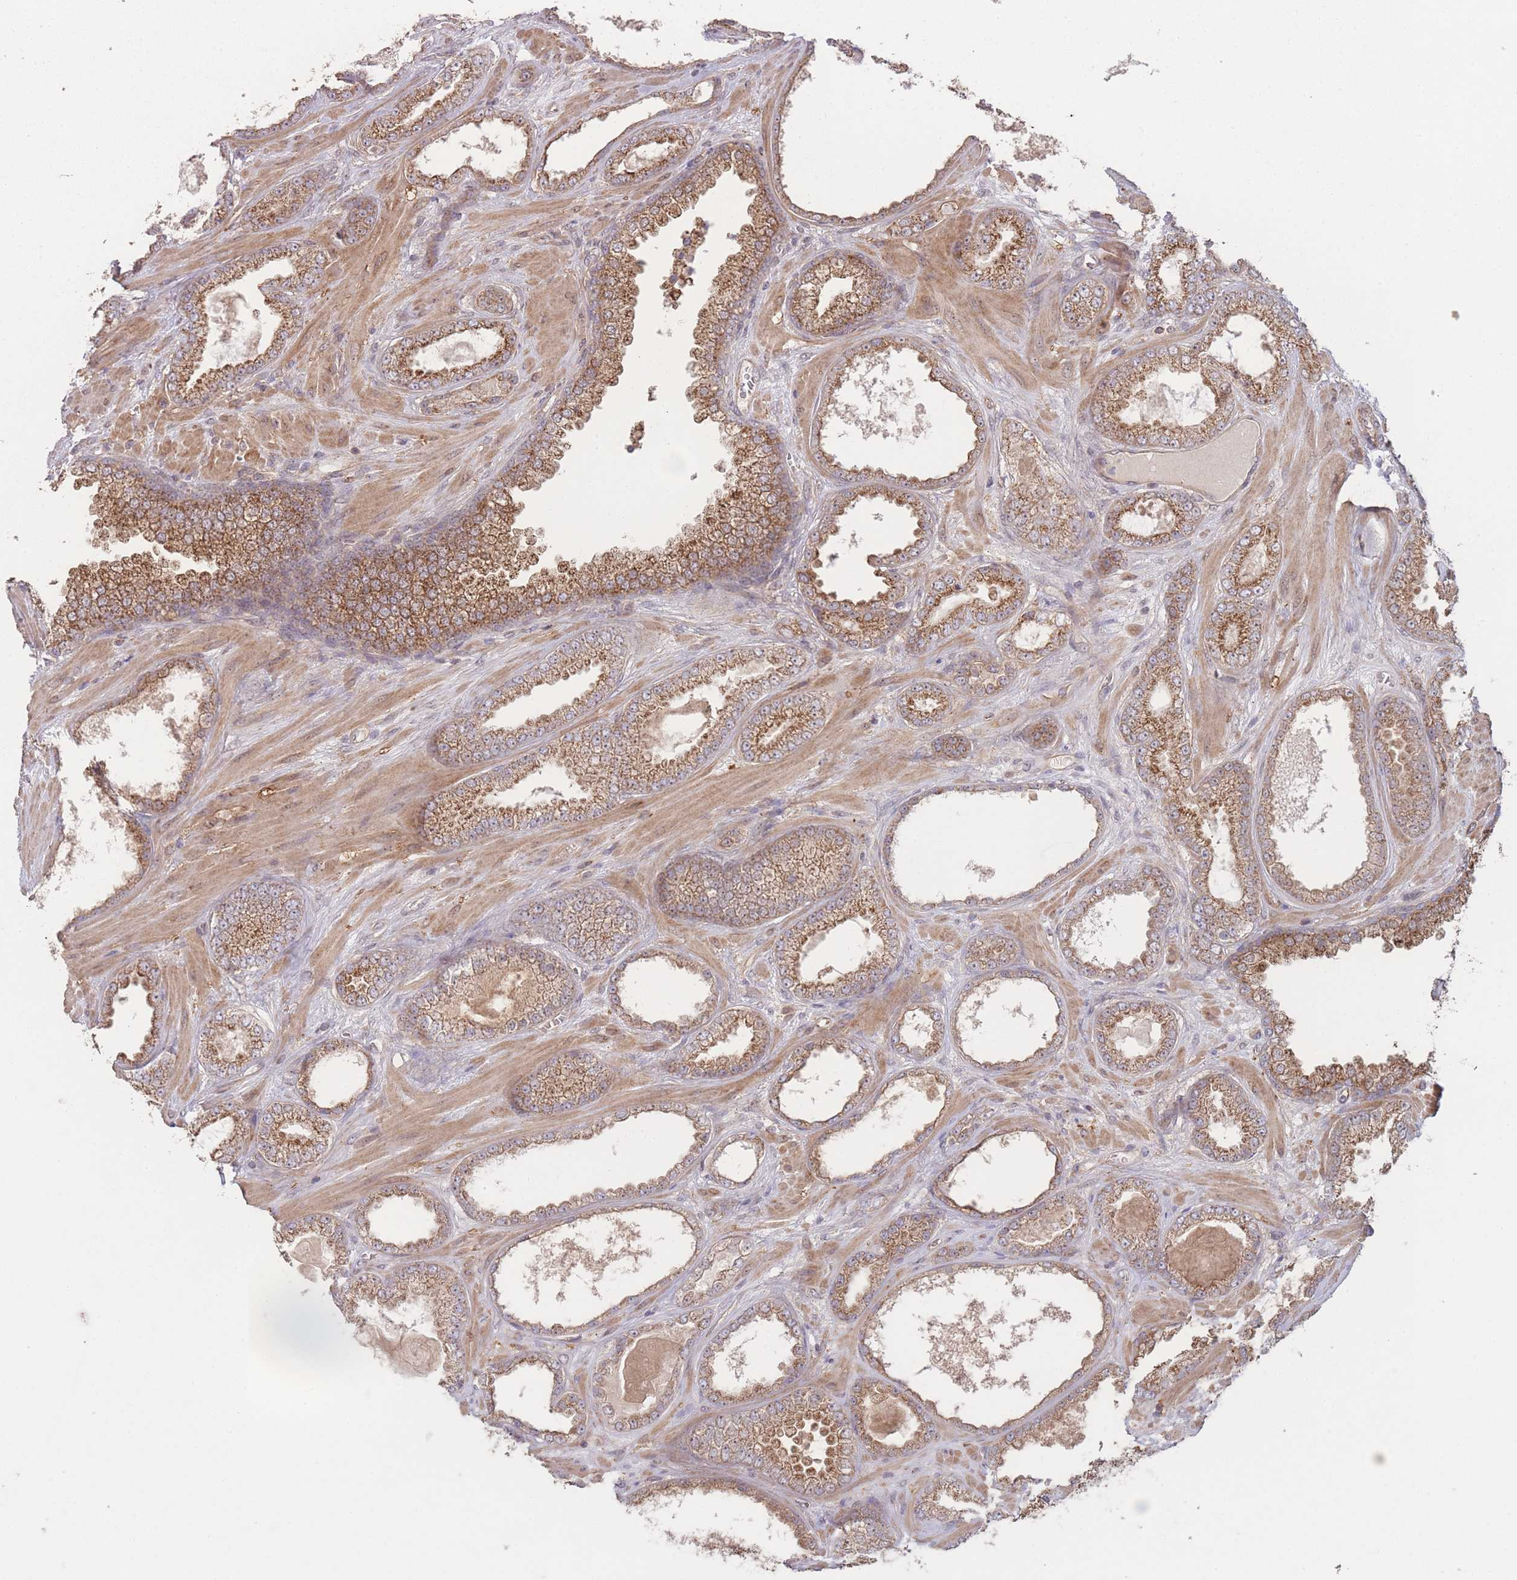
{"staining": {"intensity": "moderate", "quantity": ">75%", "location": "cytoplasmic/membranous"}, "tissue": "prostate cancer", "cell_type": "Tumor cells", "image_type": "cancer", "snomed": [{"axis": "morphology", "description": "Adenocarcinoma, Low grade"}, {"axis": "topography", "description": "Prostate"}], "caption": "High-magnification brightfield microscopy of prostate cancer stained with DAB (3,3'-diaminobenzidine) (brown) and counterstained with hematoxylin (blue). tumor cells exhibit moderate cytoplasmic/membranous expression is present in approximately>75% of cells. (Brightfield microscopy of DAB IHC at high magnification).", "gene": "PXMP4", "patient": {"sex": "male", "age": 57}}